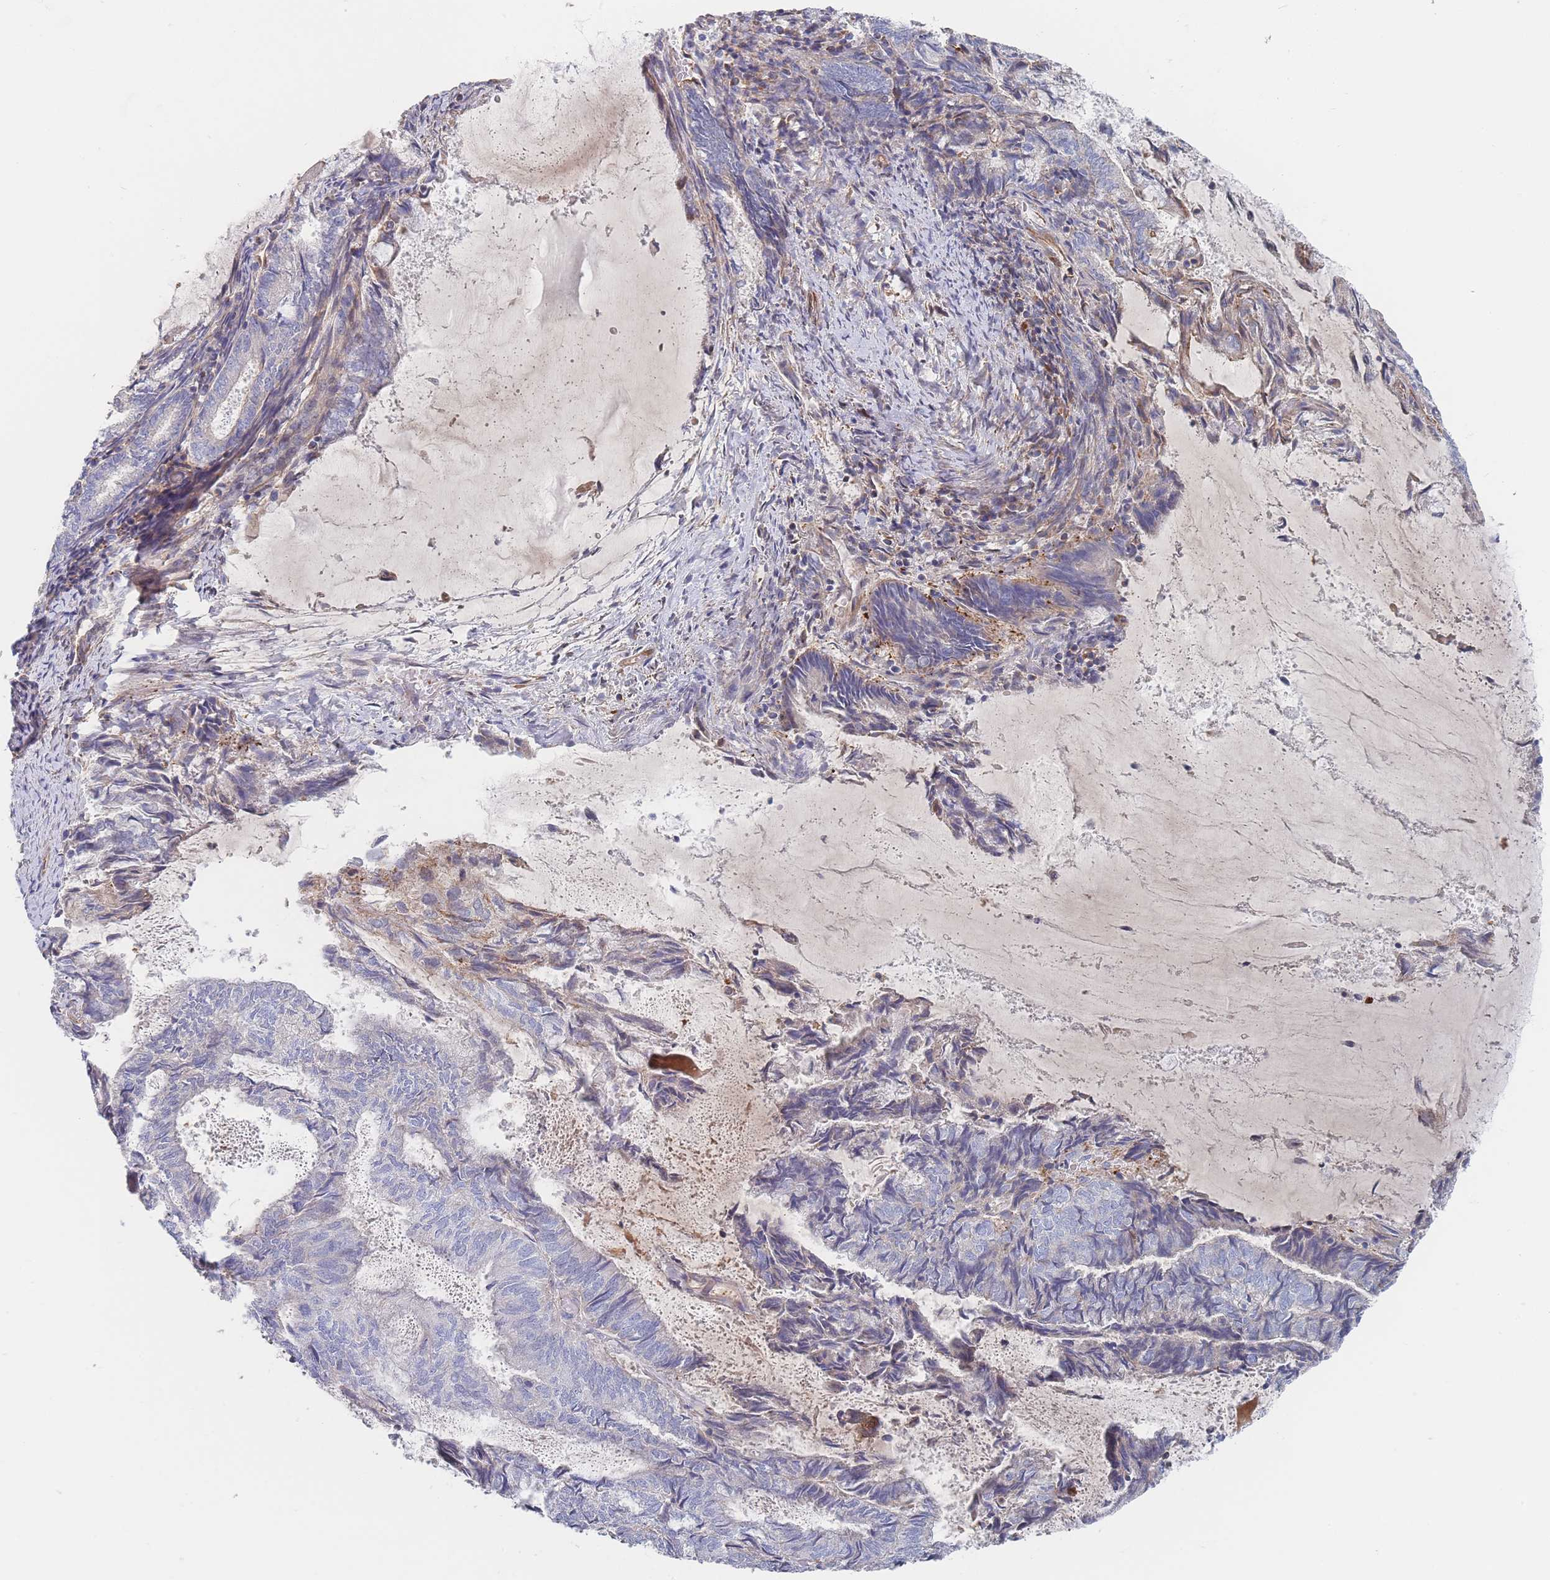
{"staining": {"intensity": "weak", "quantity": "<25%", "location": "cytoplasmic/membranous"}, "tissue": "endometrial cancer", "cell_type": "Tumor cells", "image_type": "cancer", "snomed": [{"axis": "morphology", "description": "Adenocarcinoma, NOS"}, {"axis": "topography", "description": "Endometrium"}], "caption": "Immunohistochemical staining of human adenocarcinoma (endometrial) displays no significant staining in tumor cells. Brightfield microscopy of immunohistochemistry (IHC) stained with DAB (3,3'-diaminobenzidine) (brown) and hematoxylin (blue), captured at high magnification.", "gene": "G6PC1", "patient": {"sex": "female", "age": 80}}